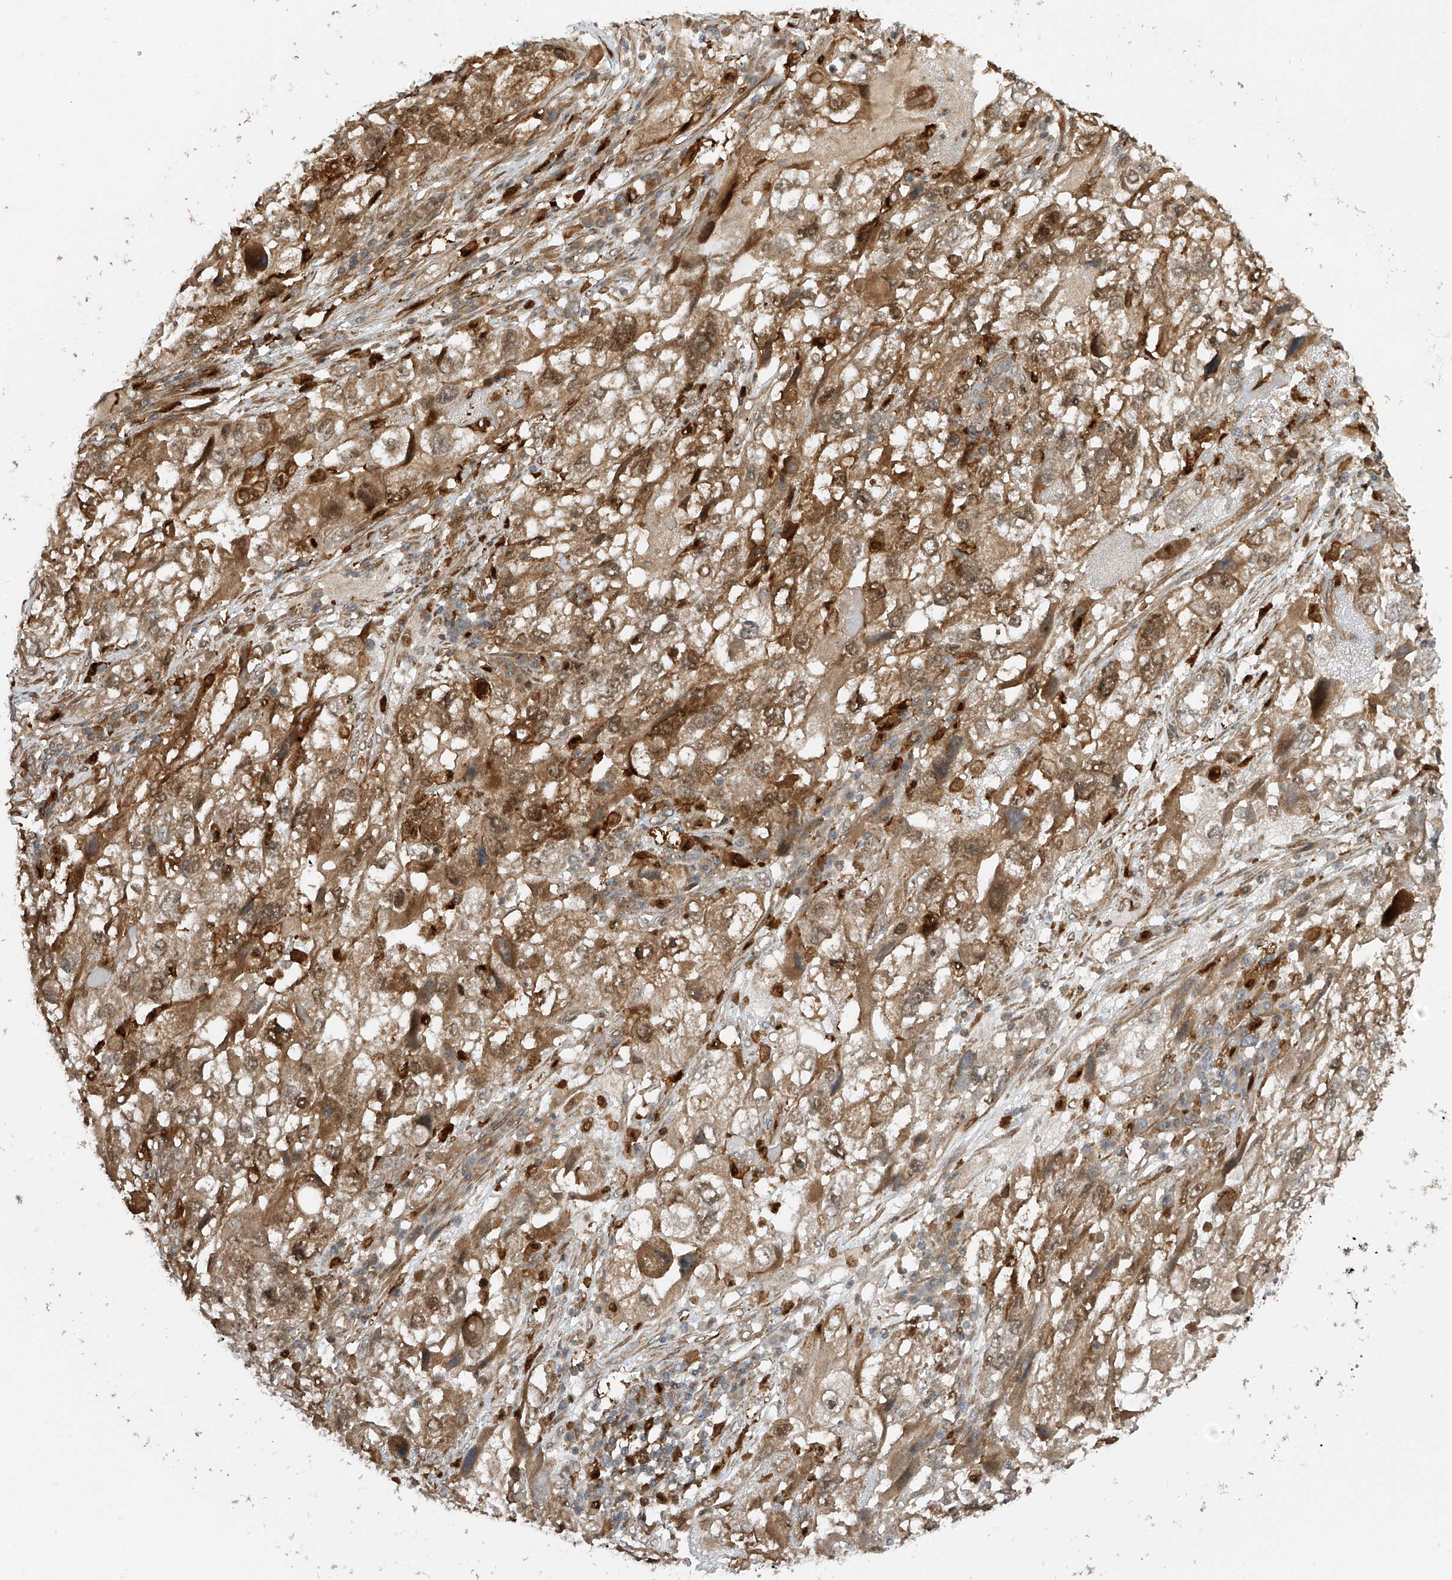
{"staining": {"intensity": "moderate", "quantity": ">75%", "location": "cytoplasmic/membranous"}, "tissue": "endometrial cancer", "cell_type": "Tumor cells", "image_type": "cancer", "snomed": [{"axis": "morphology", "description": "Adenocarcinoma, NOS"}, {"axis": "topography", "description": "Endometrium"}], "caption": "A medium amount of moderate cytoplasmic/membranous expression is appreciated in approximately >75% of tumor cells in endometrial cancer (adenocarcinoma) tissue.", "gene": "ATAD2B", "patient": {"sex": "female", "age": 49}}